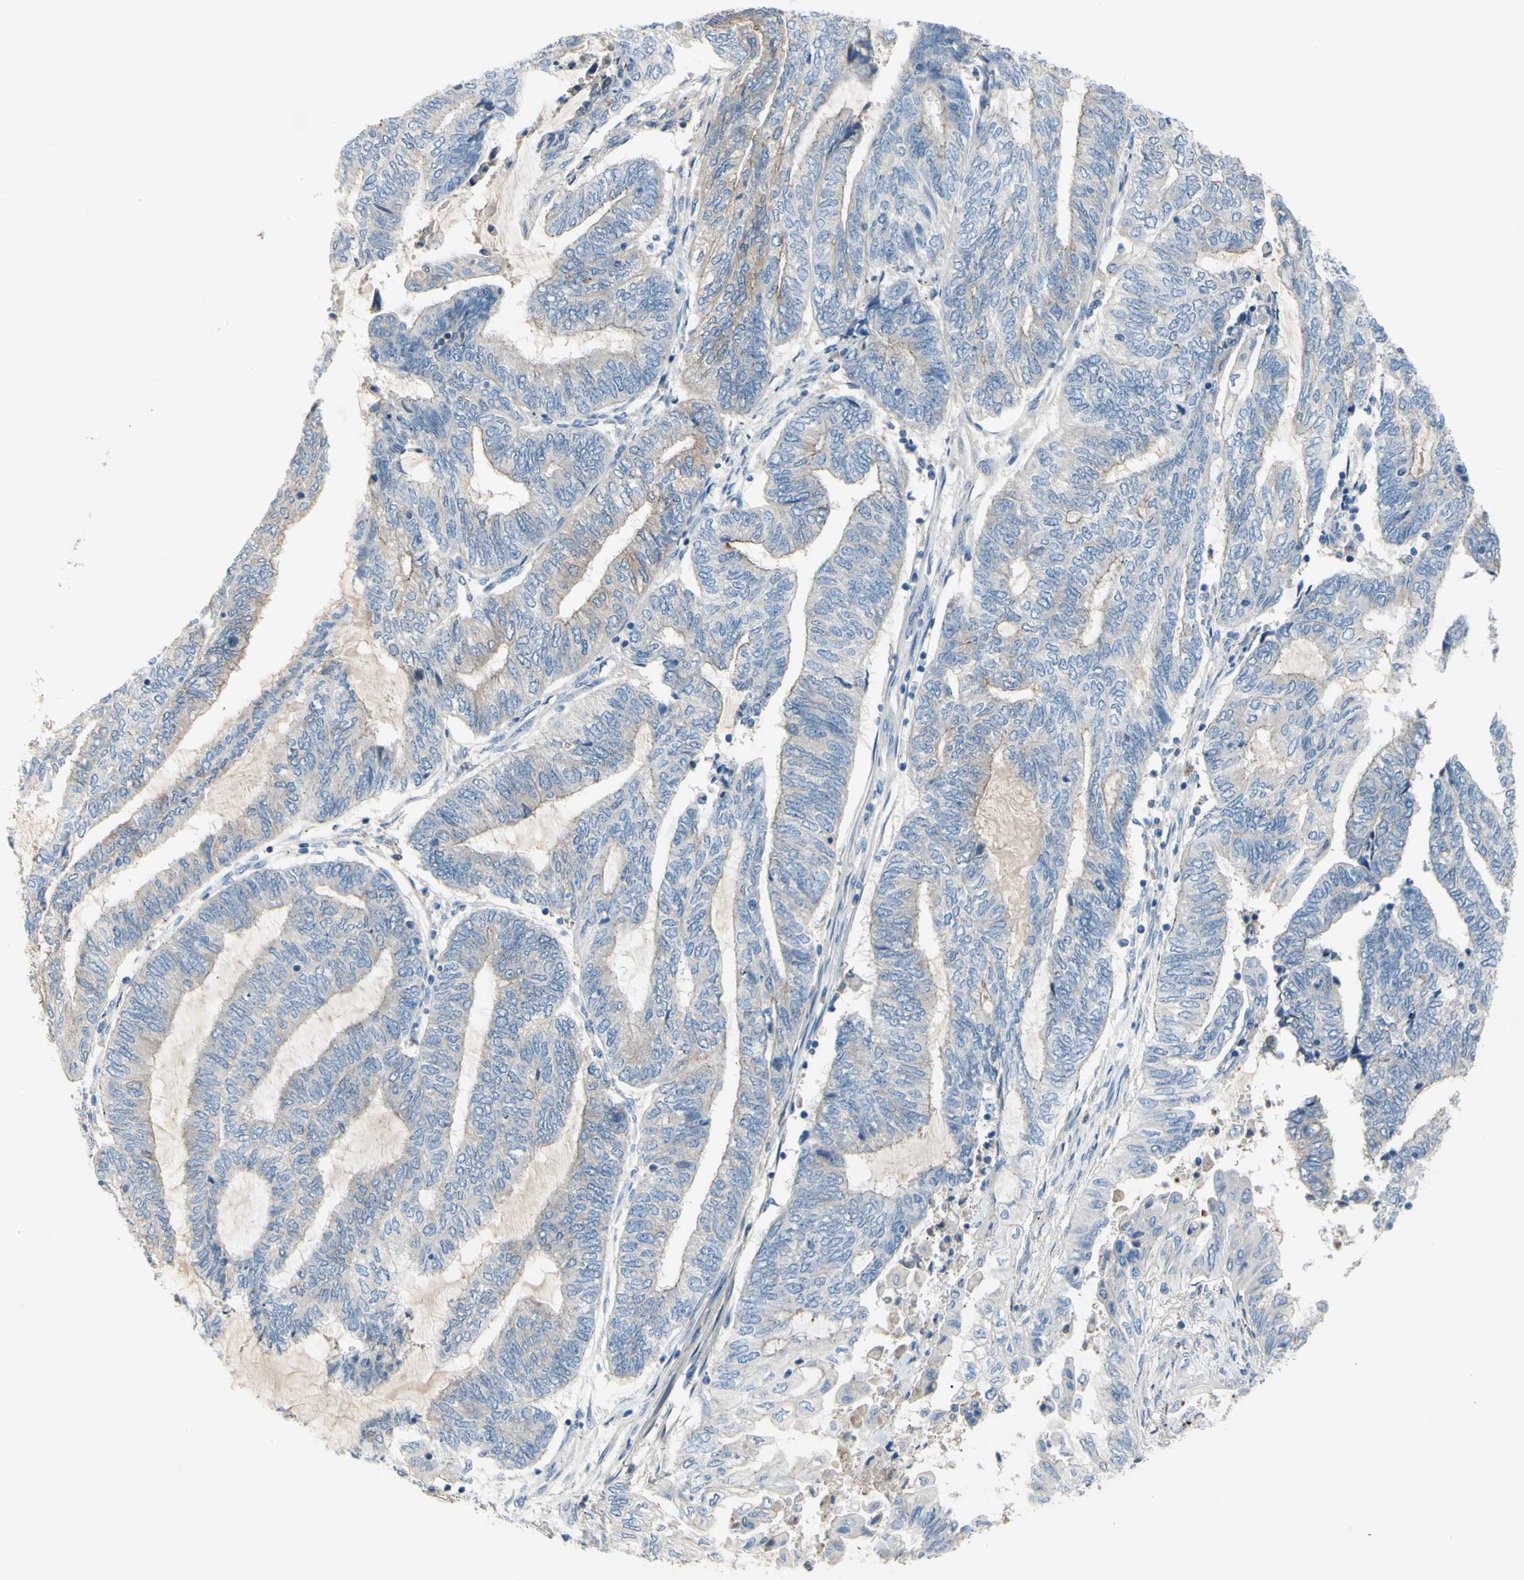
{"staining": {"intensity": "weak", "quantity": "25%-75%", "location": "cytoplasmic/membranous"}, "tissue": "endometrial cancer", "cell_type": "Tumor cells", "image_type": "cancer", "snomed": [{"axis": "morphology", "description": "Adenocarcinoma, NOS"}, {"axis": "topography", "description": "Uterus"}, {"axis": "topography", "description": "Endometrium"}], "caption": "Immunohistochemistry histopathology image of neoplastic tissue: human endometrial cancer (adenocarcinoma) stained using immunohistochemistry (IHC) exhibits low levels of weak protein expression localized specifically in the cytoplasmic/membranous of tumor cells, appearing as a cytoplasmic/membranous brown color.", "gene": "TMEM59L", "patient": {"sex": "female", "age": 70}}